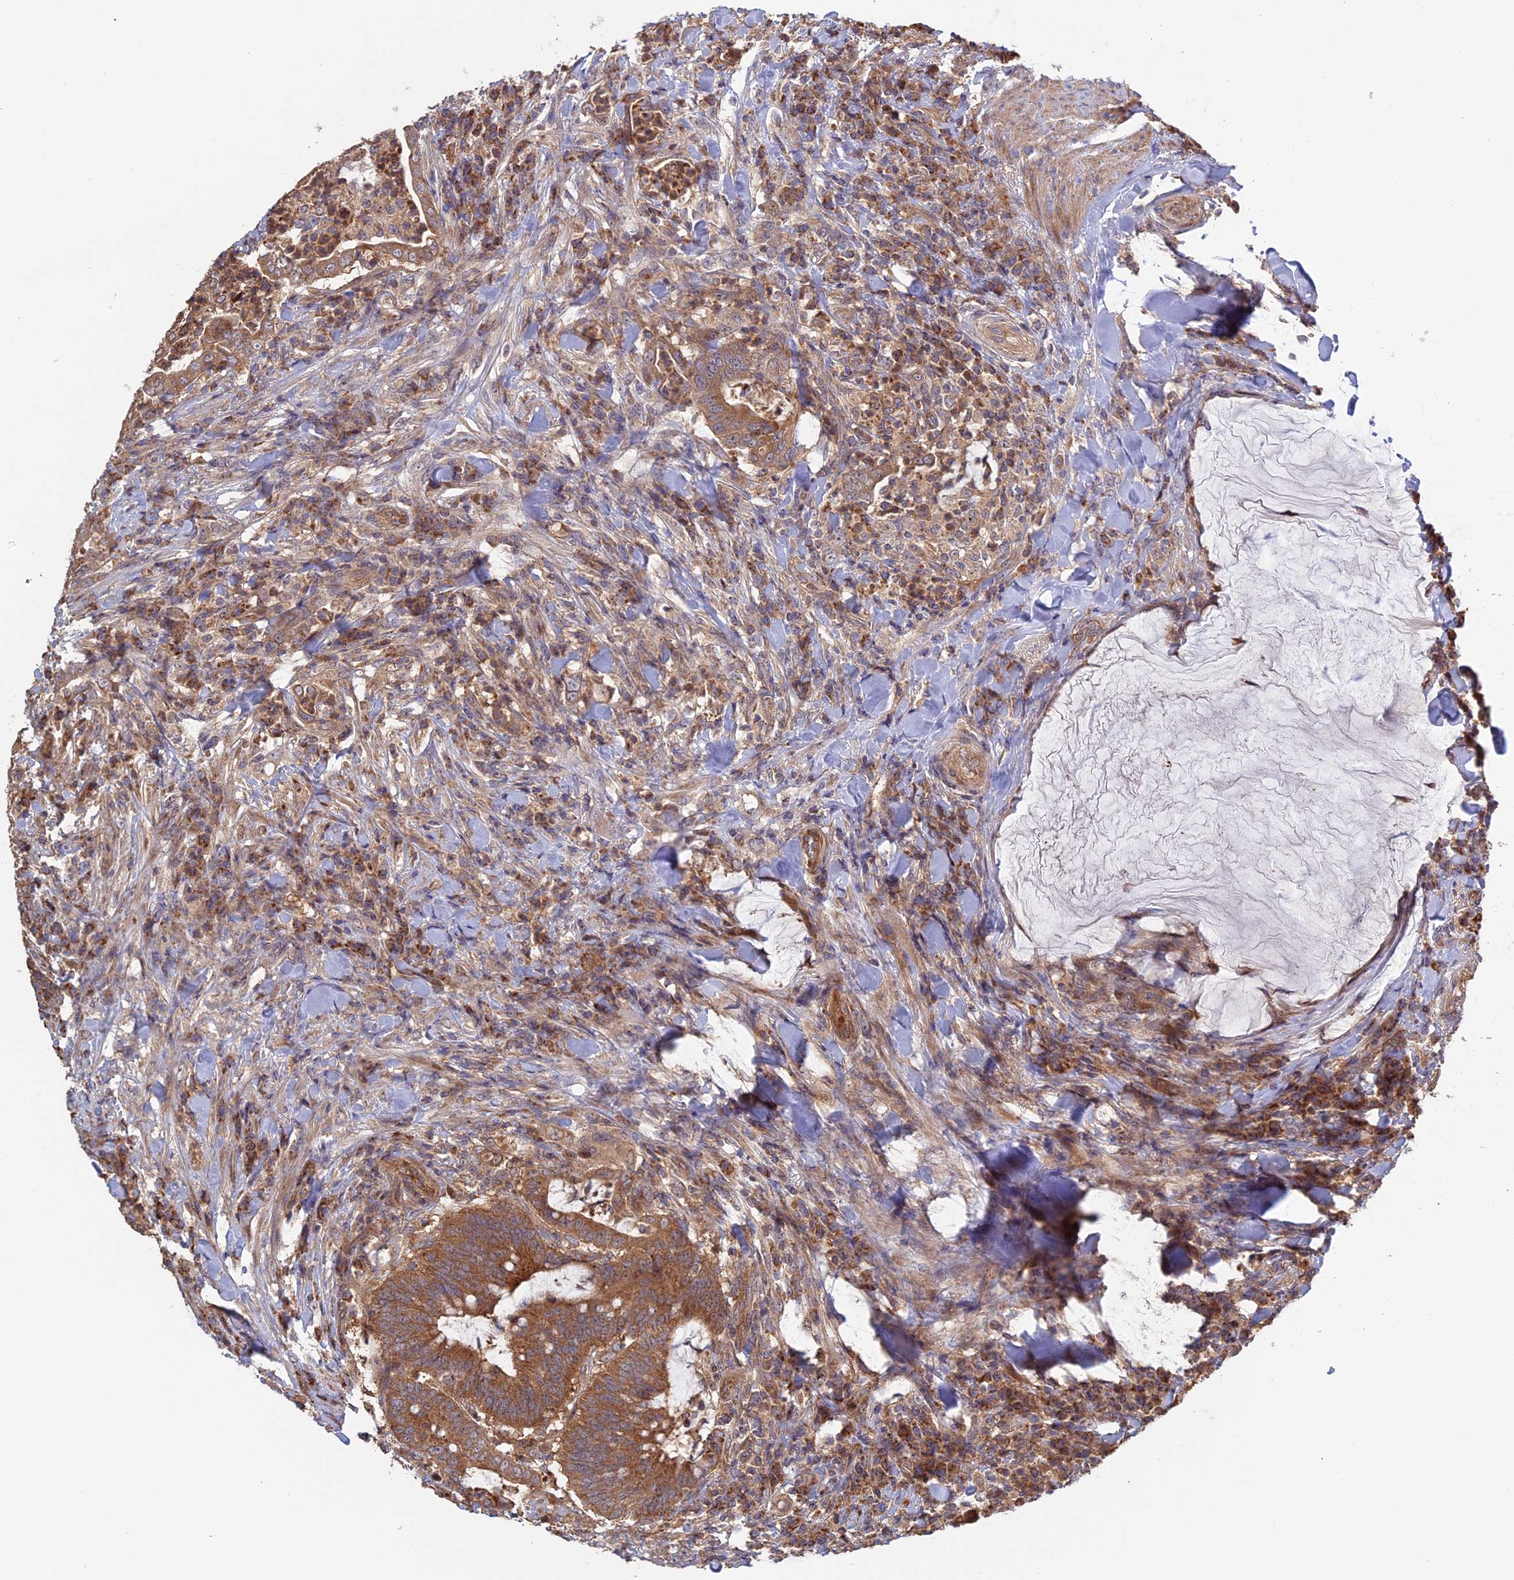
{"staining": {"intensity": "strong", "quantity": ">75%", "location": "cytoplasmic/membranous"}, "tissue": "colorectal cancer", "cell_type": "Tumor cells", "image_type": "cancer", "snomed": [{"axis": "morphology", "description": "Adenocarcinoma, NOS"}, {"axis": "topography", "description": "Colon"}], "caption": "Immunohistochemical staining of human colorectal cancer shows high levels of strong cytoplasmic/membranous staining in approximately >75% of tumor cells.", "gene": "FERMT1", "patient": {"sex": "female", "age": 66}}